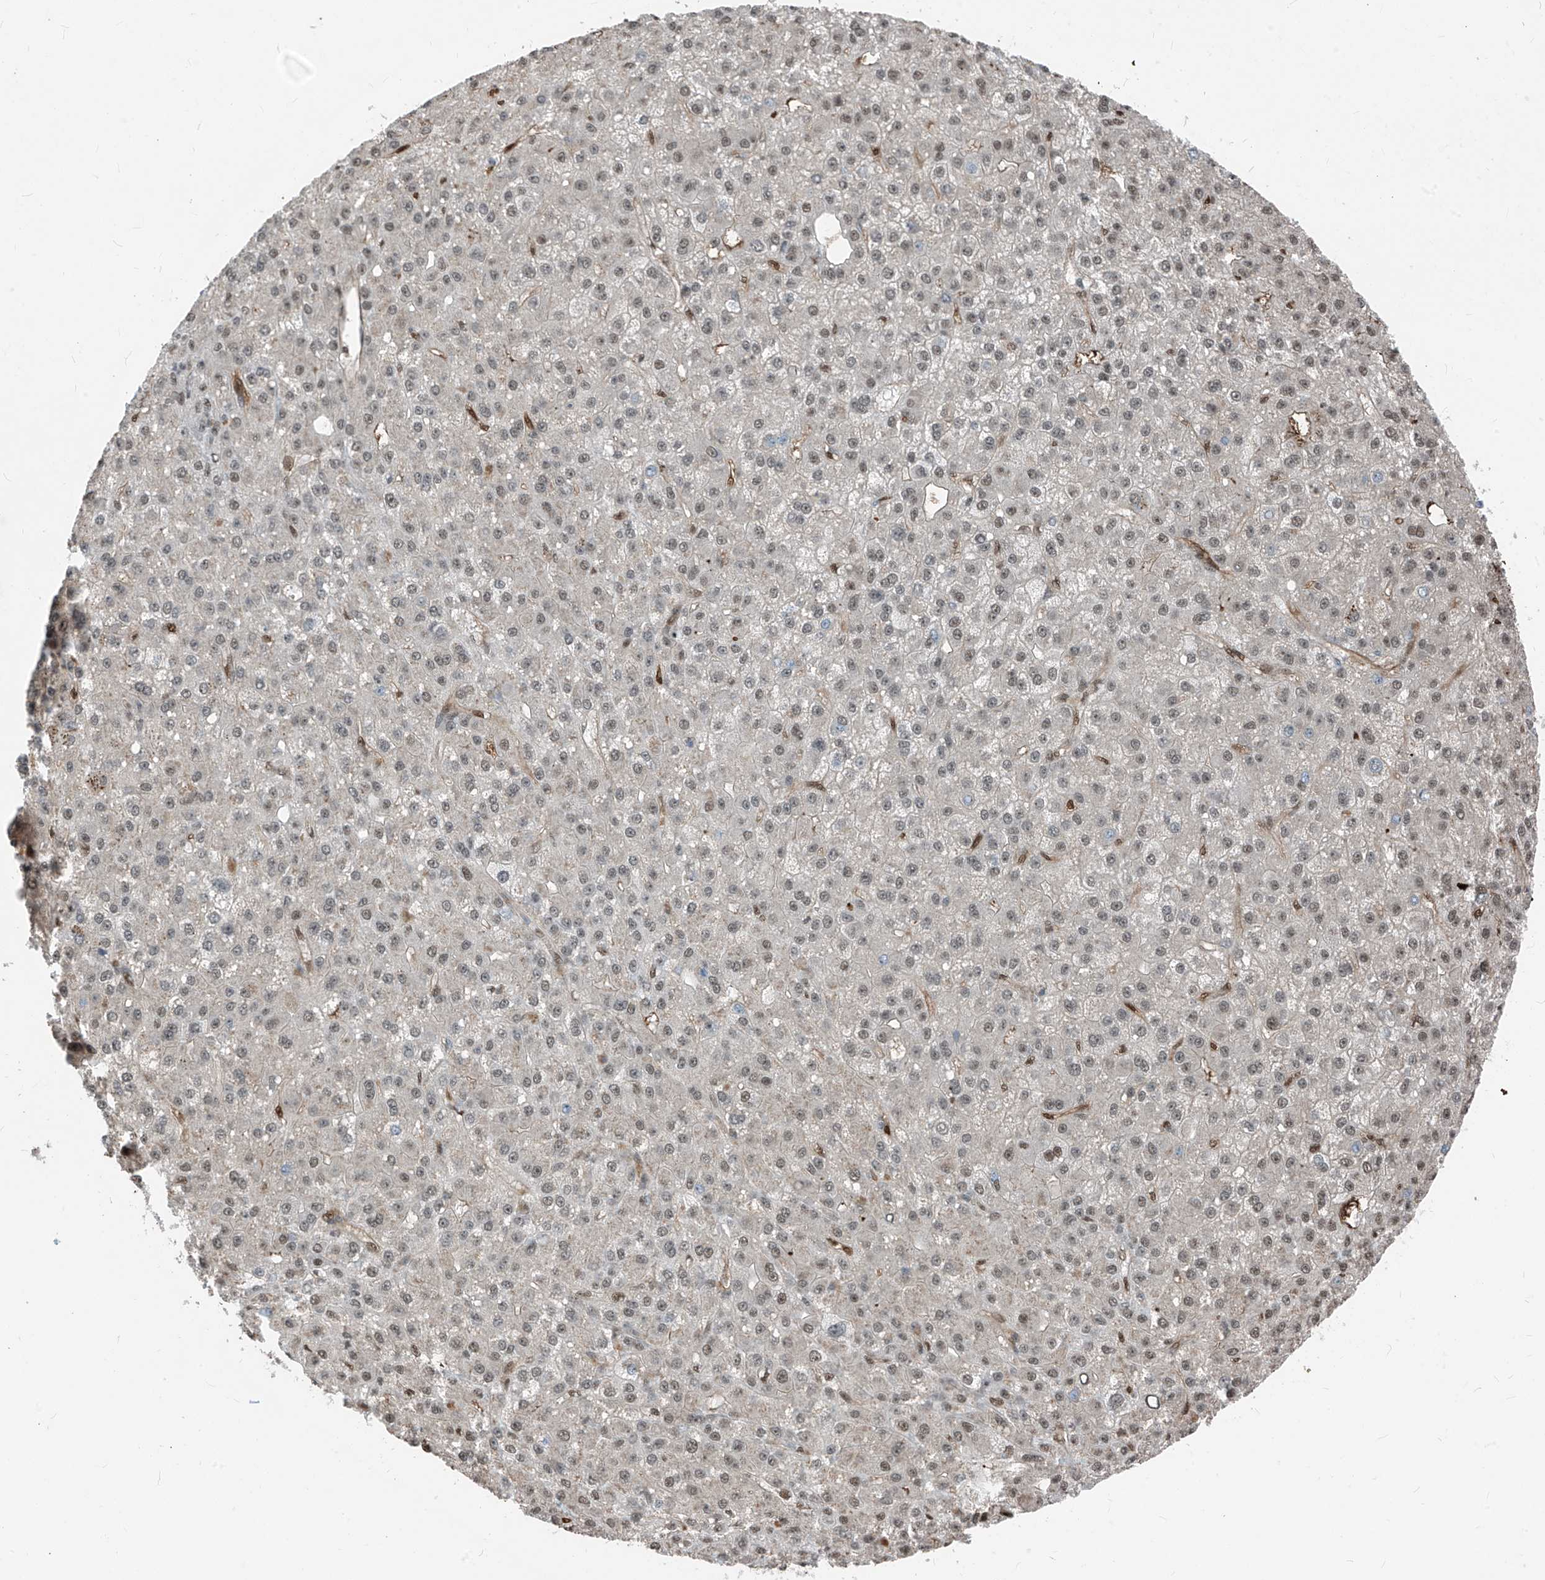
{"staining": {"intensity": "weak", "quantity": "25%-75%", "location": "nuclear"}, "tissue": "liver cancer", "cell_type": "Tumor cells", "image_type": "cancer", "snomed": [{"axis": "morphology", "description": "Carcinoma, Hepatocellular, NOS"}, {"axis": "topography", "description": "Liver"}], "caption": "Immunohistochemical staining of liver cancer displays weak nuclear protein staining in approximately 25%-75% of tumor cells.", "gene": "RBP7", "patient": {"sex": "male", "age": 67}}